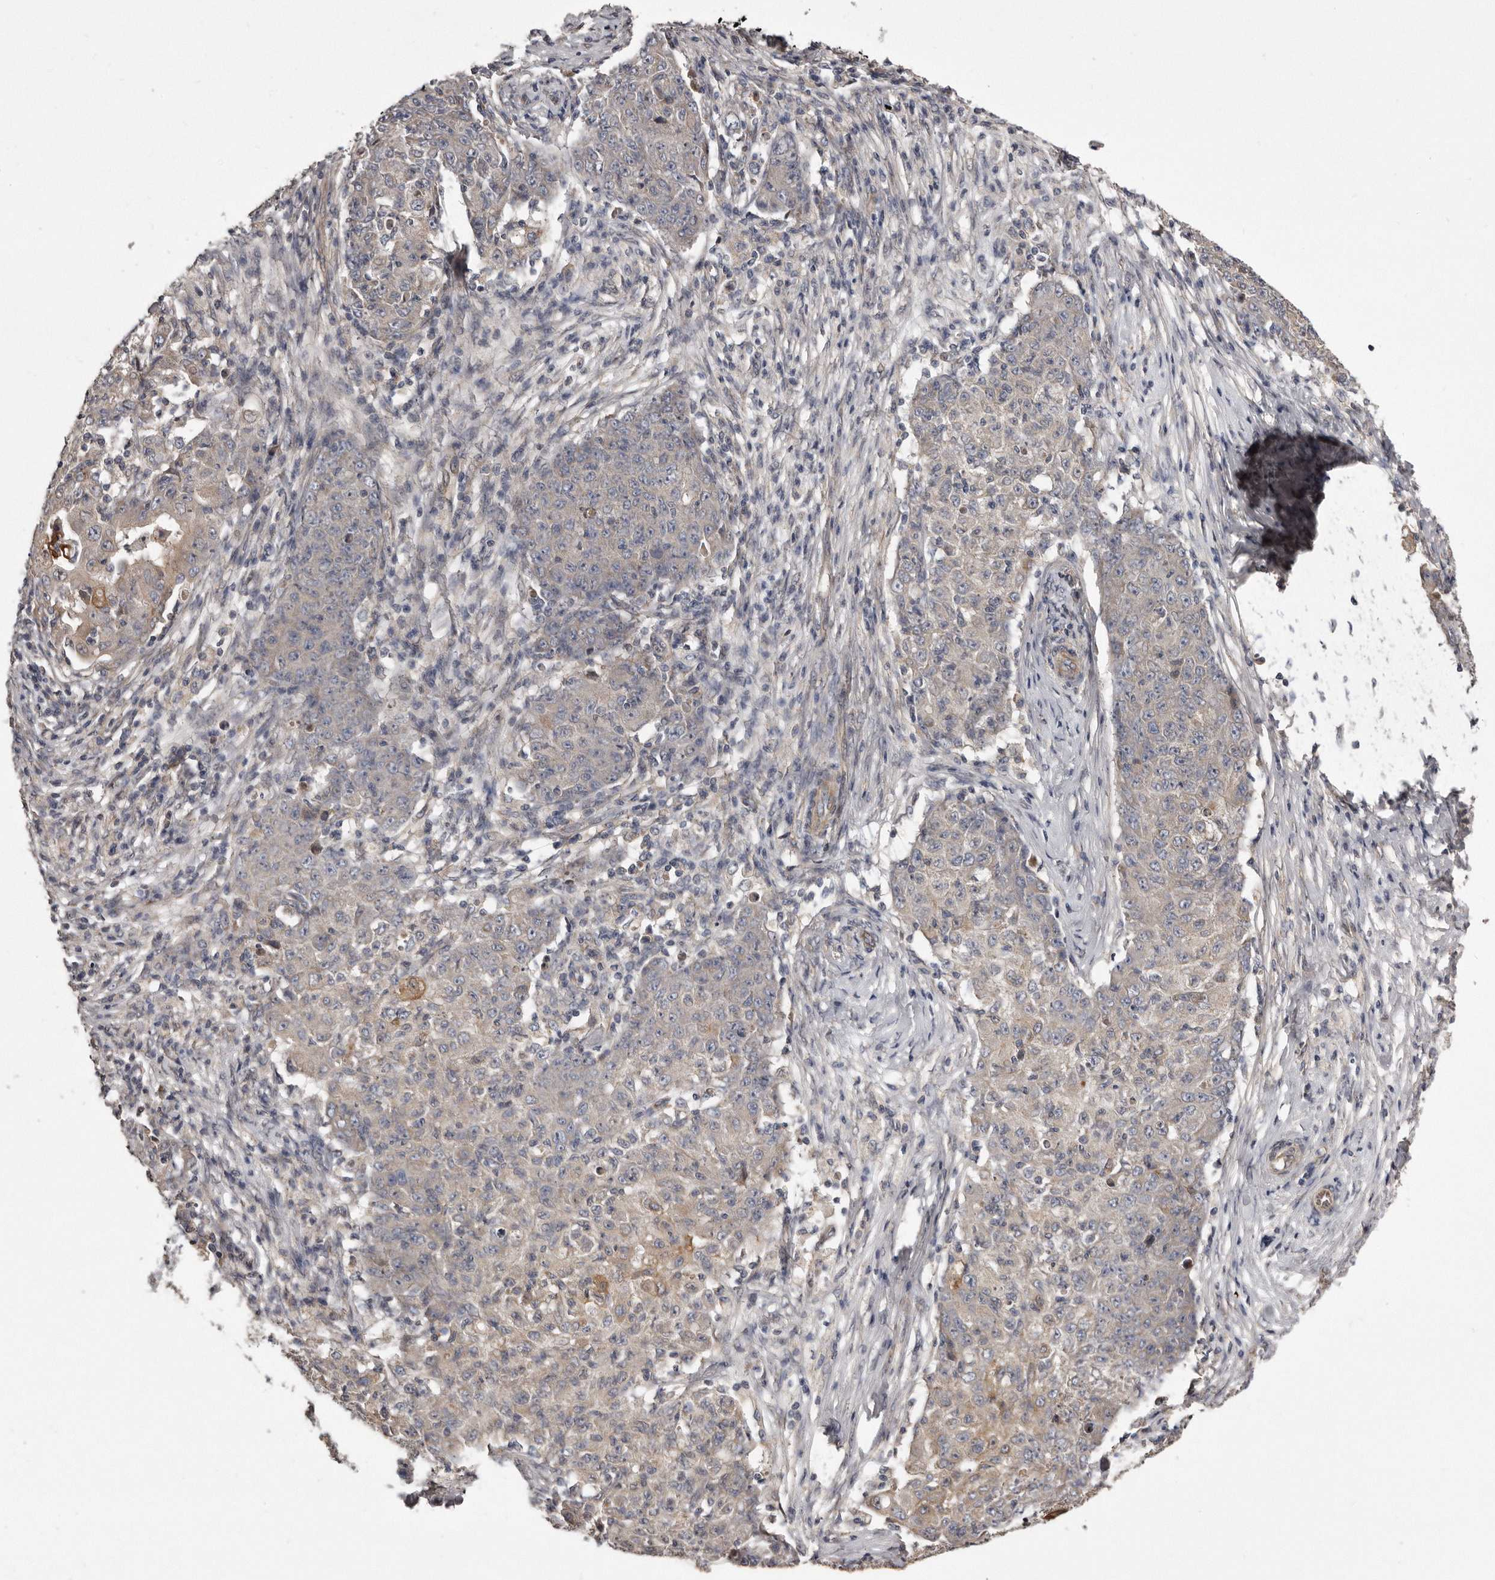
{"staining": {"intensity": "moderate", "quantity": "<25%", "location": "cytoplasmic/membranous"}, "tissue": "ovarian cancer", "cell_type": "Tumor cells", "image_type": "cancer", "snomed": [{"axis": "morphology", "description": "Carcinoma, endometroid"}, {"axis": "topography", "description": "Ovary"}], "caption": "Immunohistochemistry micrograph of human ovarian cancer stained for a protein (brown), which demonstrates low levels of moderate cytoplasmic/membranous positivity in about <25% of tumor cells.", "gene": "ARMCX1", "patient": {"sex": "female", "age": 42}}